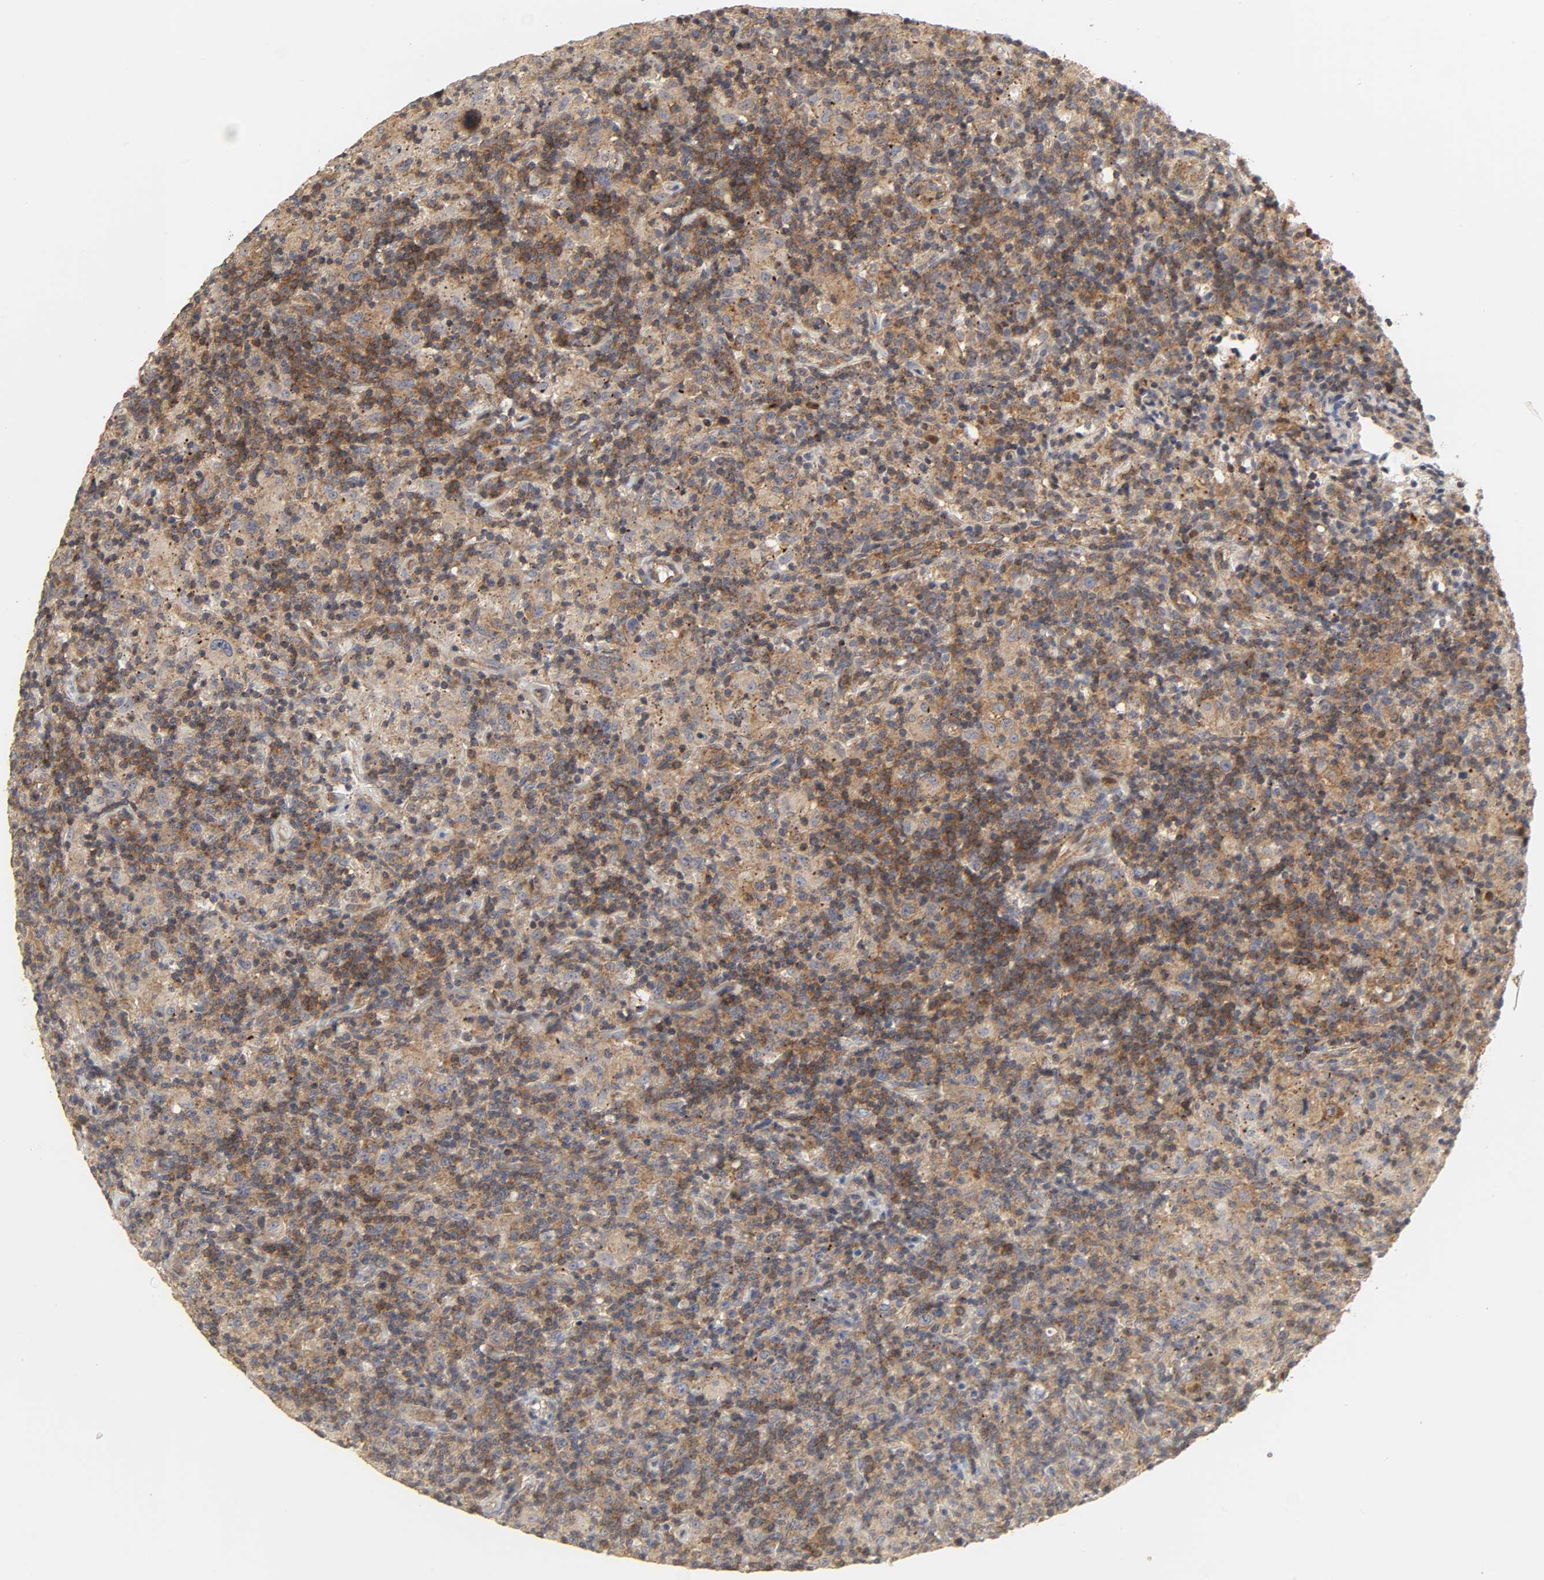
{"staining": {"intensity": "strong", "quantity": ">75%", "location": "cytoplasmic/membranous"}, "tissue": "lymphoma", "cell_type": "Tumor cells", "image_type": "cancer", "snomed": [{"axis": "morphology", "description": "Hodgkin's disease, NOS"}, {"axis": "topography", "description": "Lymph node"}], "caption": "A brown stain labels strong cytoplasmic/membranous expression of a protein in human Hodgkin's disease tumor cells.", "gene": "SH3GLB1", "patient": {"sex": "male", "age": 65}}